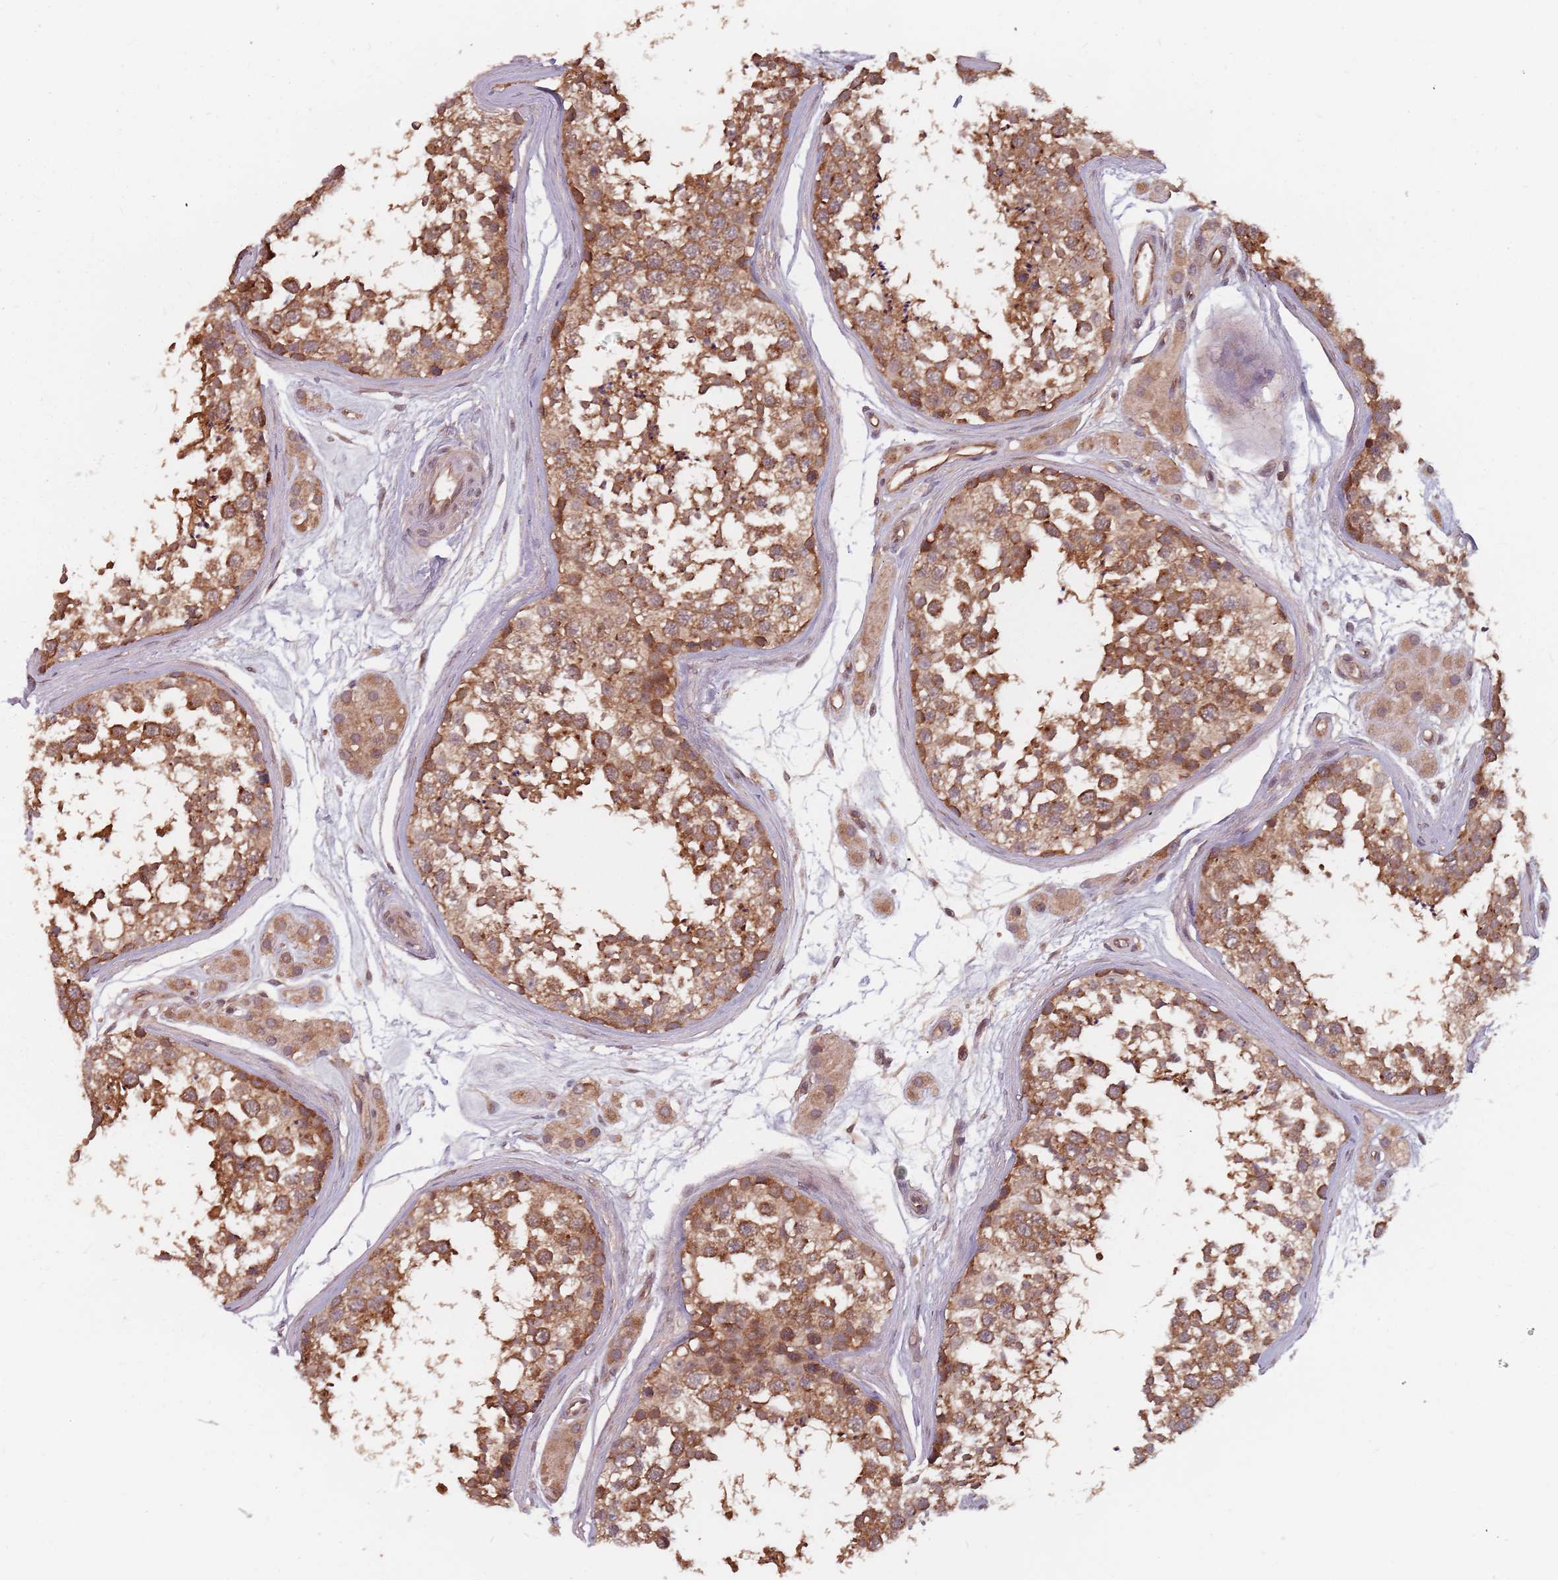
{"staining": {"intensity": "strong", "quantity": ">75%", "location": "cytoplasmic/membranous"}, "tissue": "testis", "cell_type": "Cells in seminiferous ducts", "image_type": "normal", "snomed": [{"axis": "morphology", "description": "Normal tissue, NOS"}, {"axis": "topography", "description": "Testis"}], "caption": "Strong cytoplasmic/membranous positivity is identified in approximately >75% of cells in seminiferous ducts in benign testis. Using DAB (3,3'-diaminobenzidine) (brown) and hematoxylin (blue) stains, captured at high magnification using brightfield microscopy.", "gene": "C3orf14", "patient": {"sex": "male", "age": 56}}